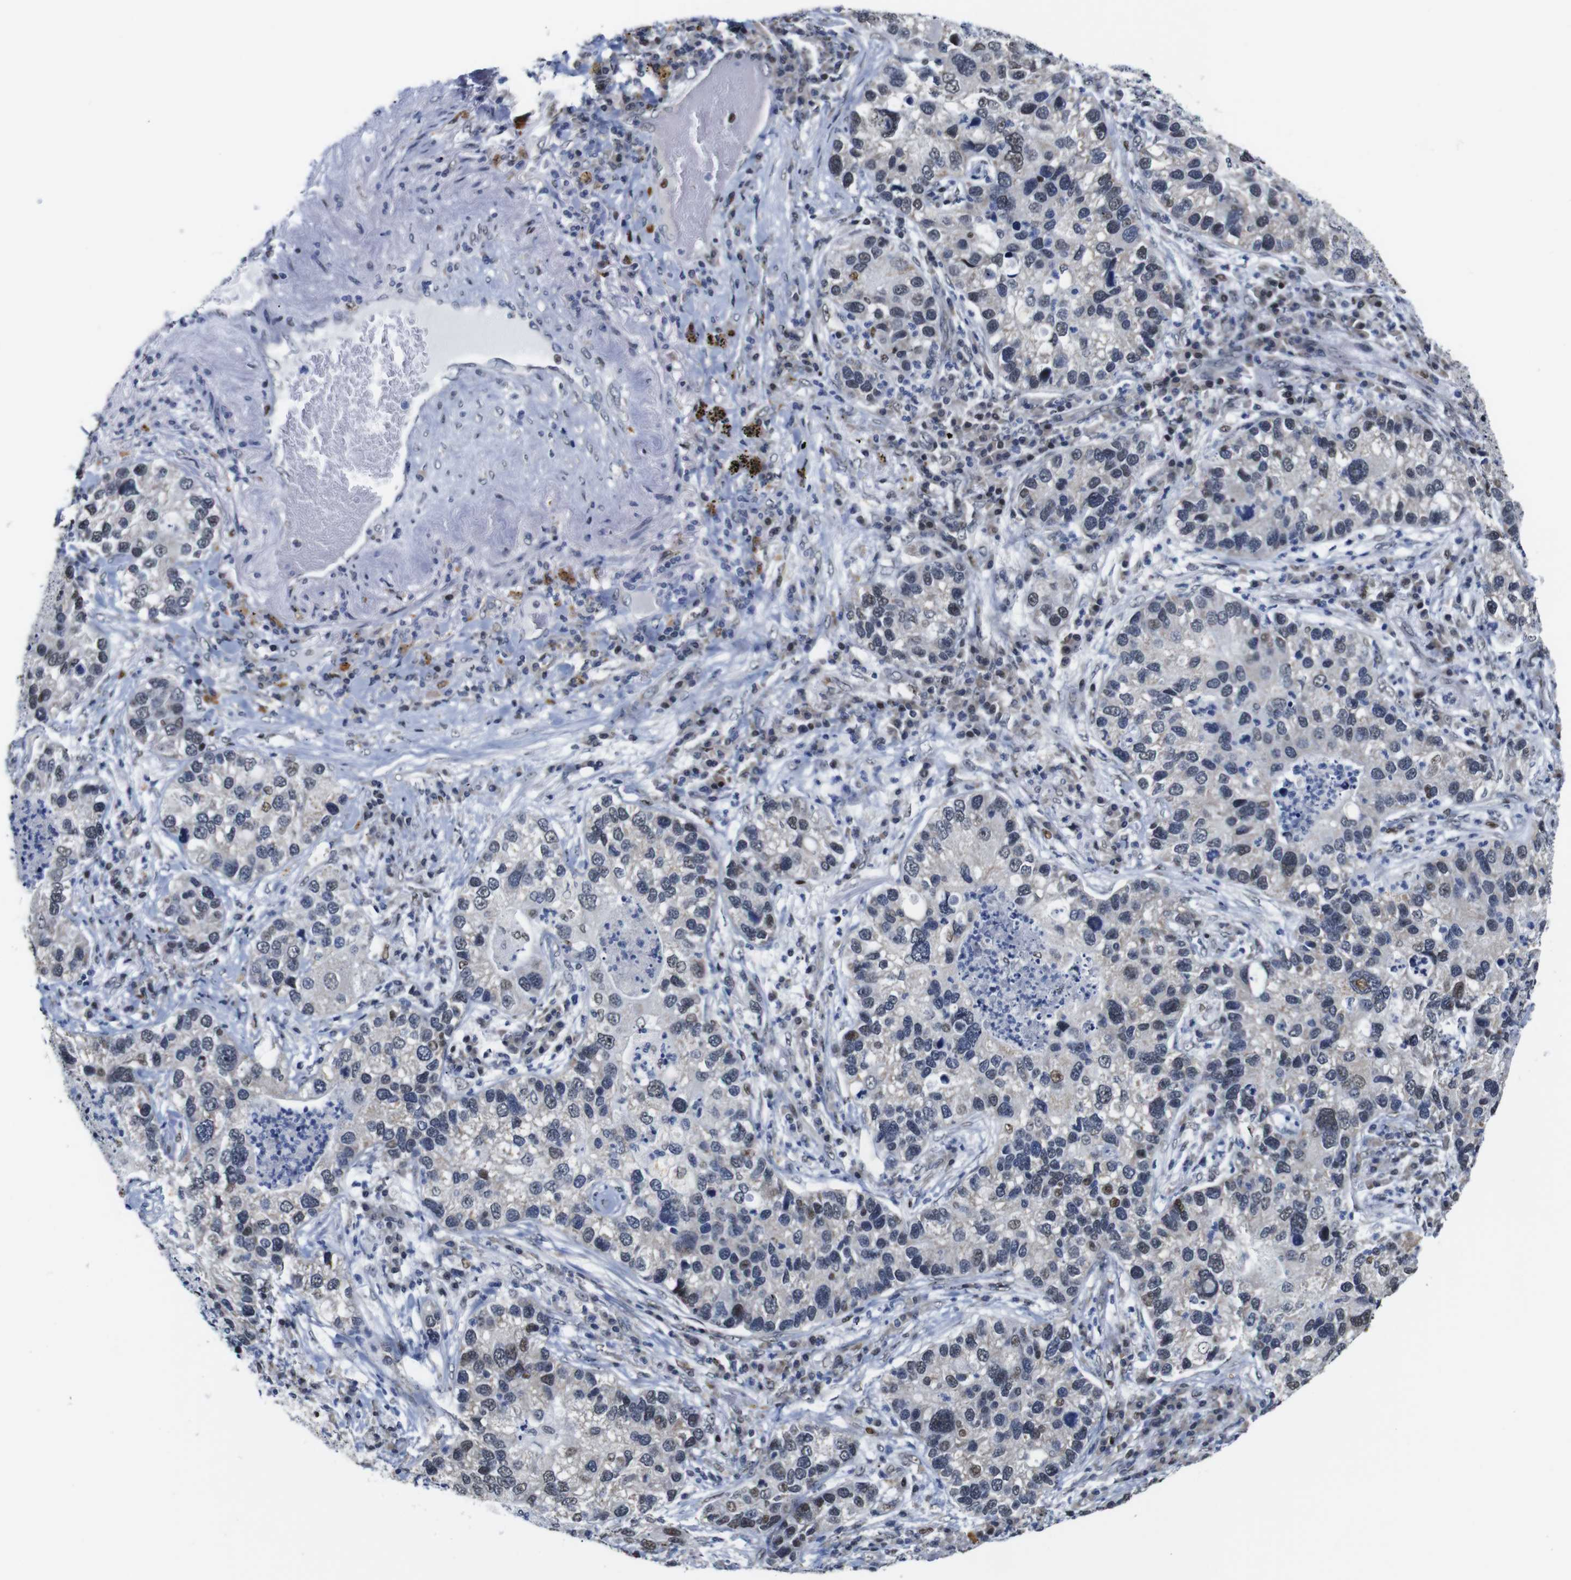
{"staining": {"intensity": "weak", "quantity": "25%-75%", "location": "nuclear"}, "tissue": "lung cancer", "cell_type": "Tumor cells", "image_type": "cancer", "snomed": [{"axis": "morphology", "description": "Normal tissue, NOS"}, {"axis": "morphology", "description": "Adenocarcinoma, NOS"}, {"axis": "topography", "description": "Bronchus"}, {"axis": "topography", "description": "Lung"}], "caption": "DAB (3,3'-diaminobenzidine) immunohistochemical staining of lung cancer (adenocarcinoma) shows weak nuclear protein positivity in approximately 25%-75% of tumor cells.", "gene": "GATA6", "patient": {"sex": "male", "age": 54}}